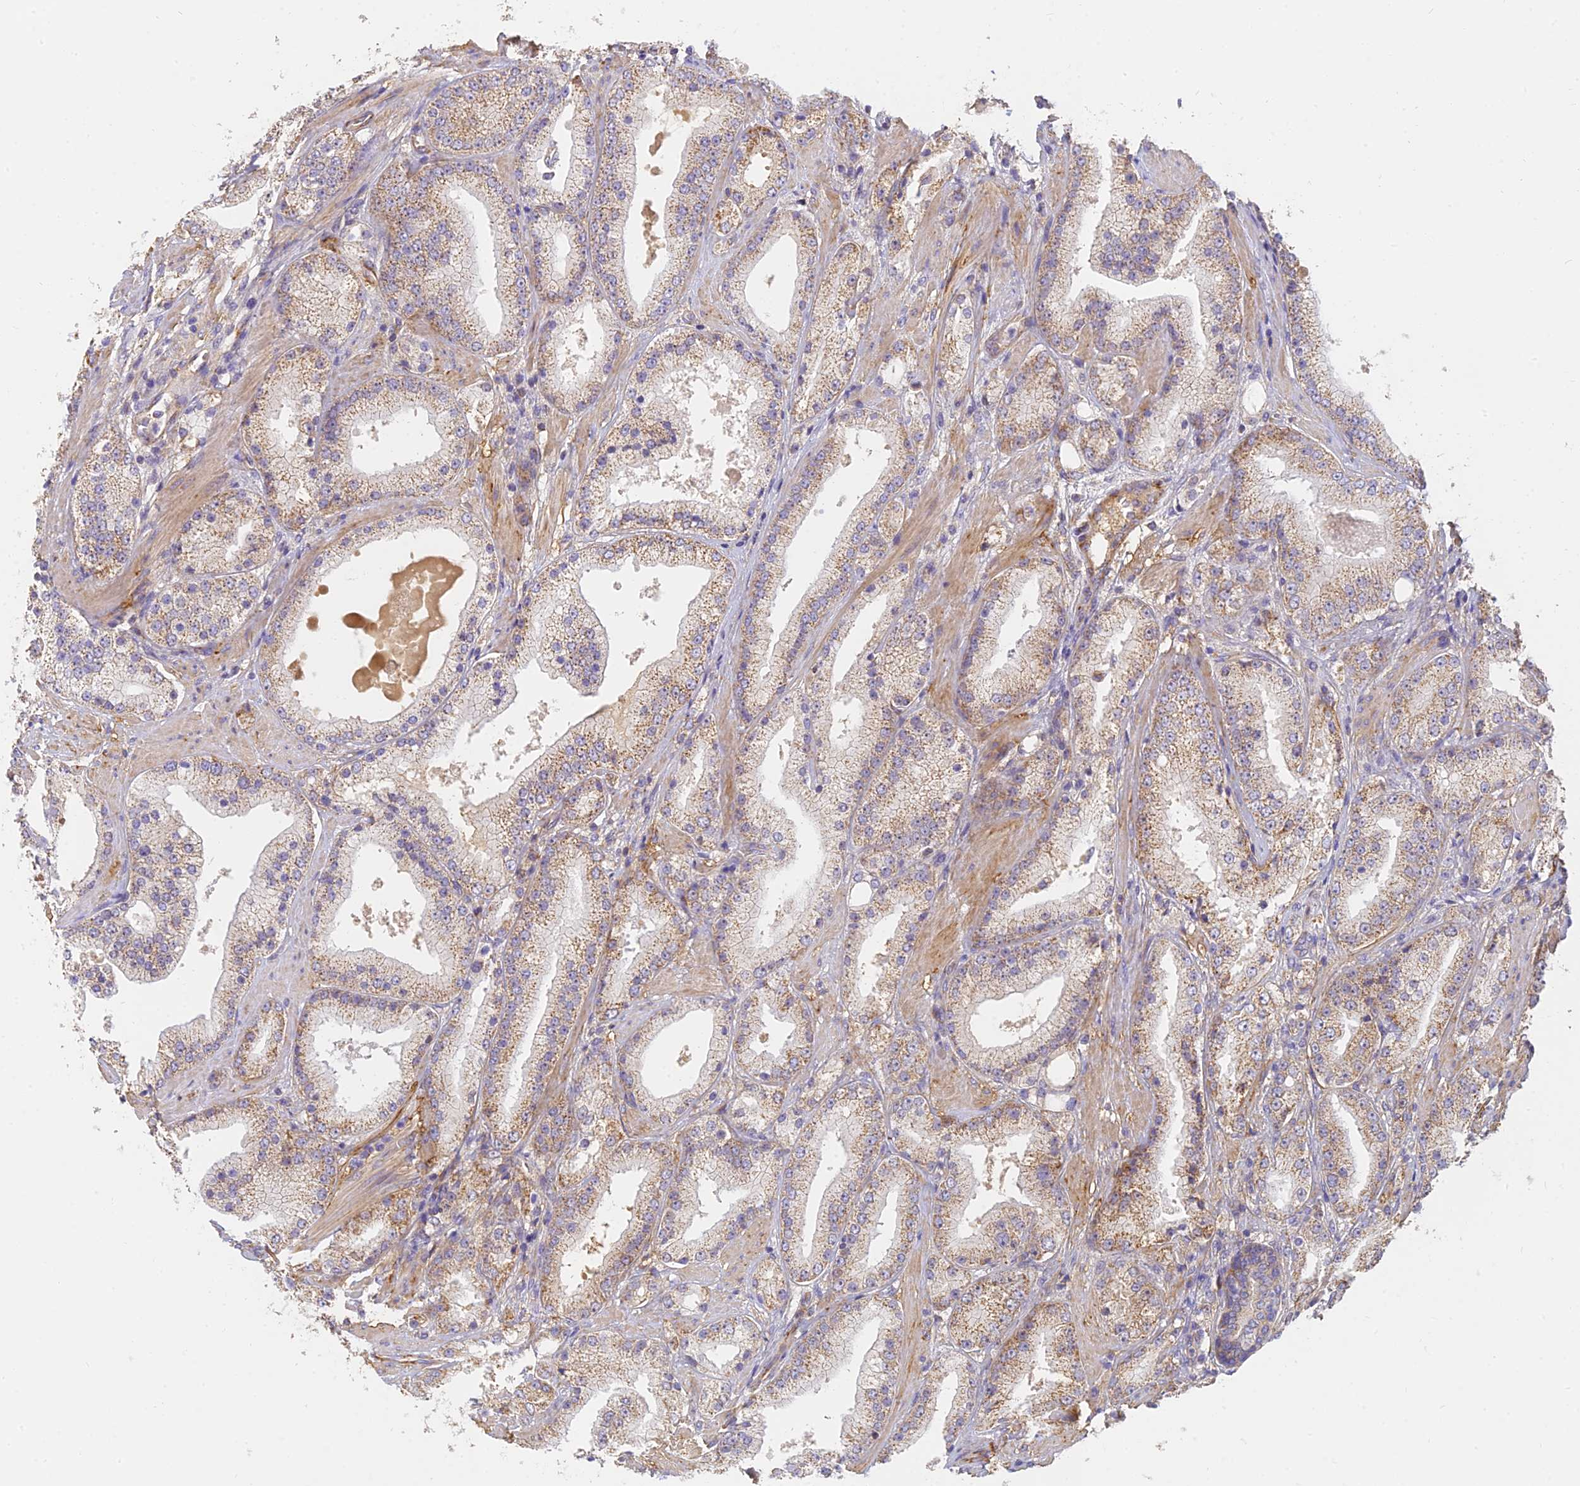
{"staining": {"intensity": "moderate", "quantity": "25%-75%", "location": "cytoplasmic/membranous"}, "tissue": "prostate cancer", "cell_type": "Tumor cells", "image_type": "cancer", "snomed": [{"axis": "morphology", "description": "Adenocarcinoma, Low grade"}, {"axis": "topography", "description": "Prostate"}], "caption": "Moderate cytoplasmic/membranous staining is present in about 25%-75% of tumor cells in prostate cancer (adenocarcinoma (low-grade)). Nuclei are stained in blue.", "gene": "MRPL15", "patient": {"sex": "male", "age": 67}}